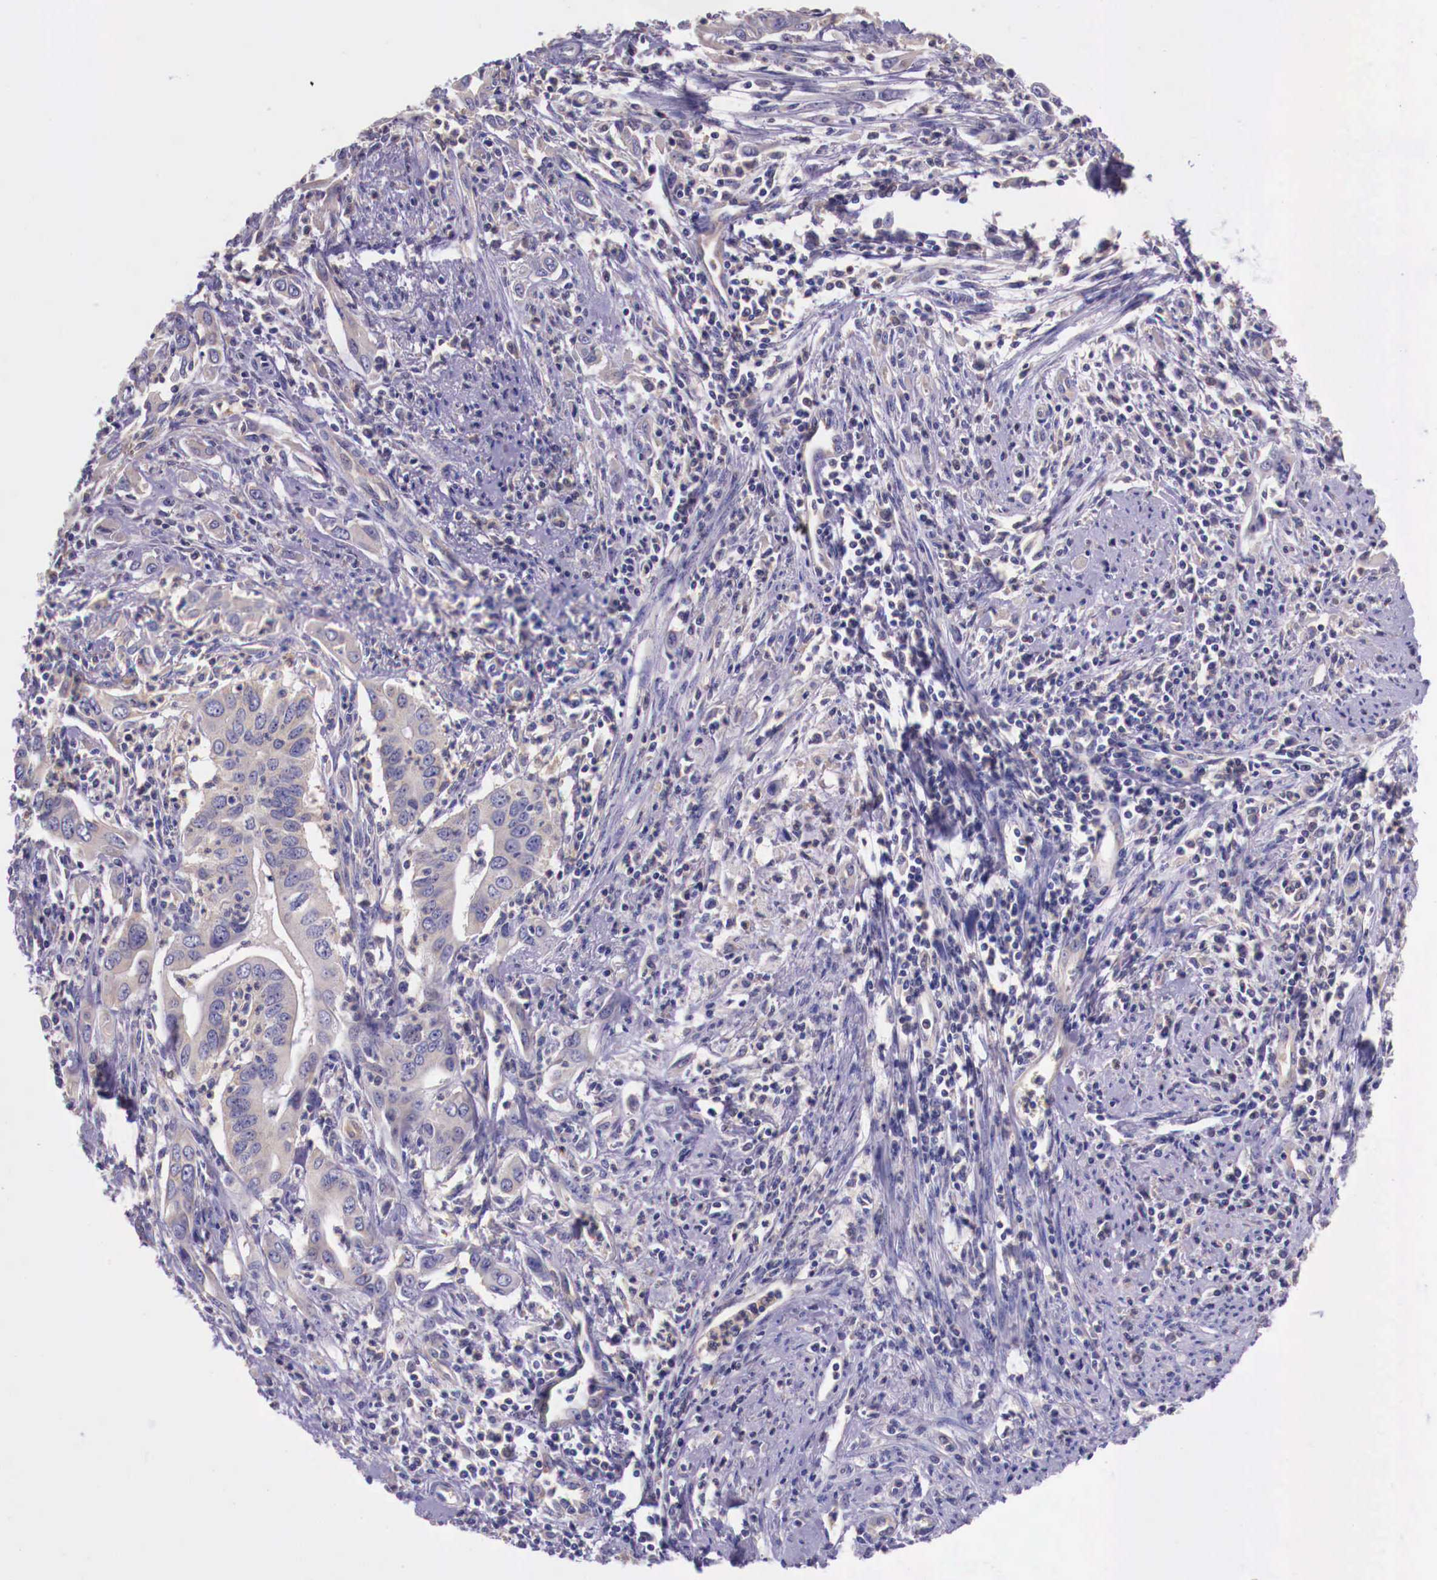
{"staining": {"intensity": "weak", "quantity": "<25%", "location": "cytoplasmic/membranous"}, "tissue": "cervical cancer", "cell_type": "Tumor cells", "image_type": "cancer", "snomed": [{"axis": "morphology", "description": "Normal tissue, NOS"}, {"axis": "morphology", "description": "Adenocarcinoma, NOS"}, {"axis": "topography", "description": "Cervix"}], "caption": "Tumor cells are negative for brown protein staining in cervical cancer (adenocarcinoma).", "gene": "GRIPAP1", "patient": {"sex": "female", "age": 34}}